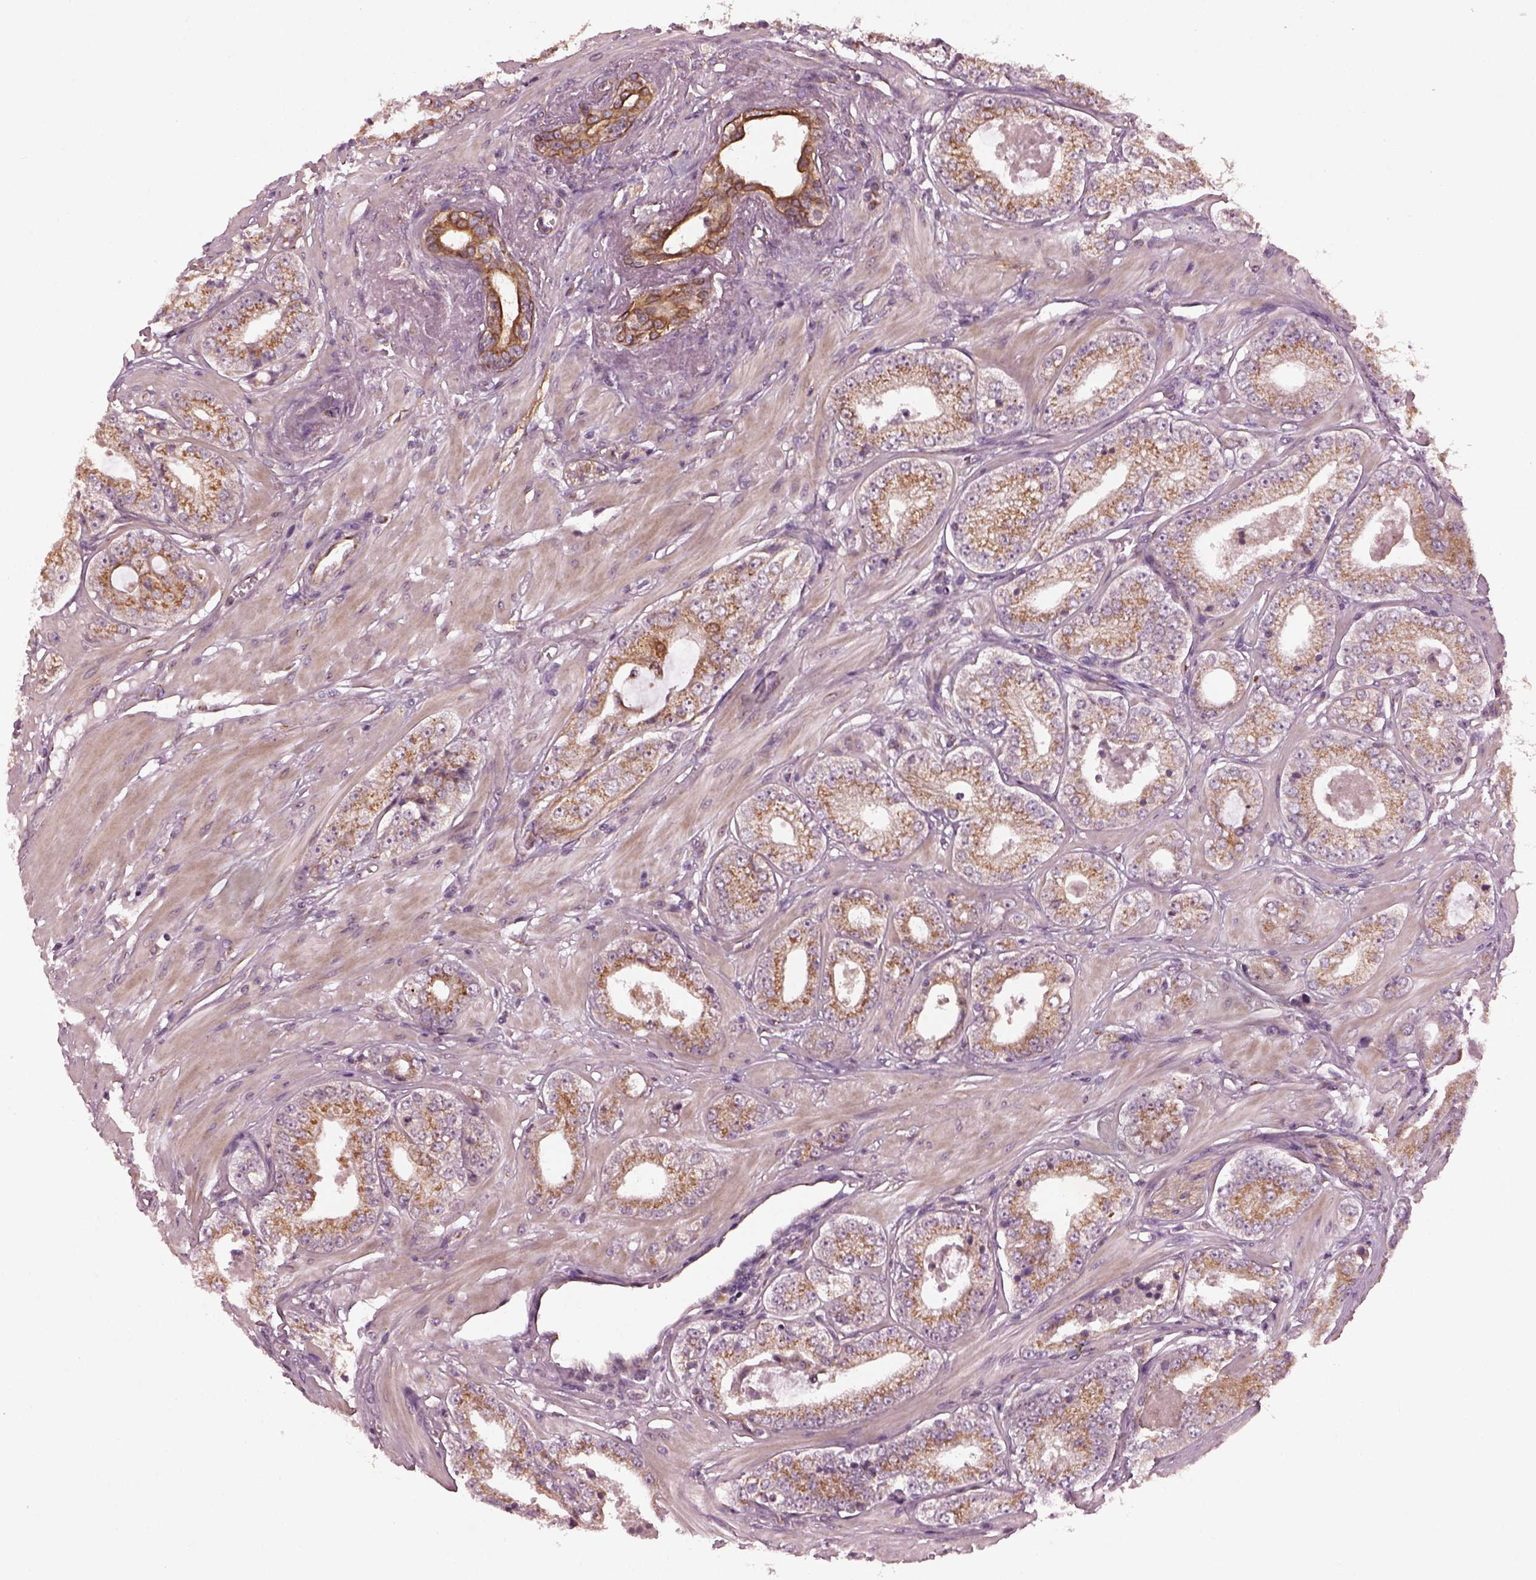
{"staining": {"intensity": "moderate", "quantity": "25%-75%", "location": "cytoplasmic/membranous"}, "tissue": "prostate cancer", "cell_type": "Tumor cells", "image_type": "cancer", "snomed": [{"axis": "morphology", "description": "Adenocarcinoma, Low grade"}, {"axis": "topography", "description": "Prostate"}], "caption": "Tumor cells display moderate cytoplasmic/membranous staining in about 25%-75% of cells in adenocarcinoma (low-grade) (prostate).", "gene": "RUFY3", "patient": {"sex": "male", "age": 60}}